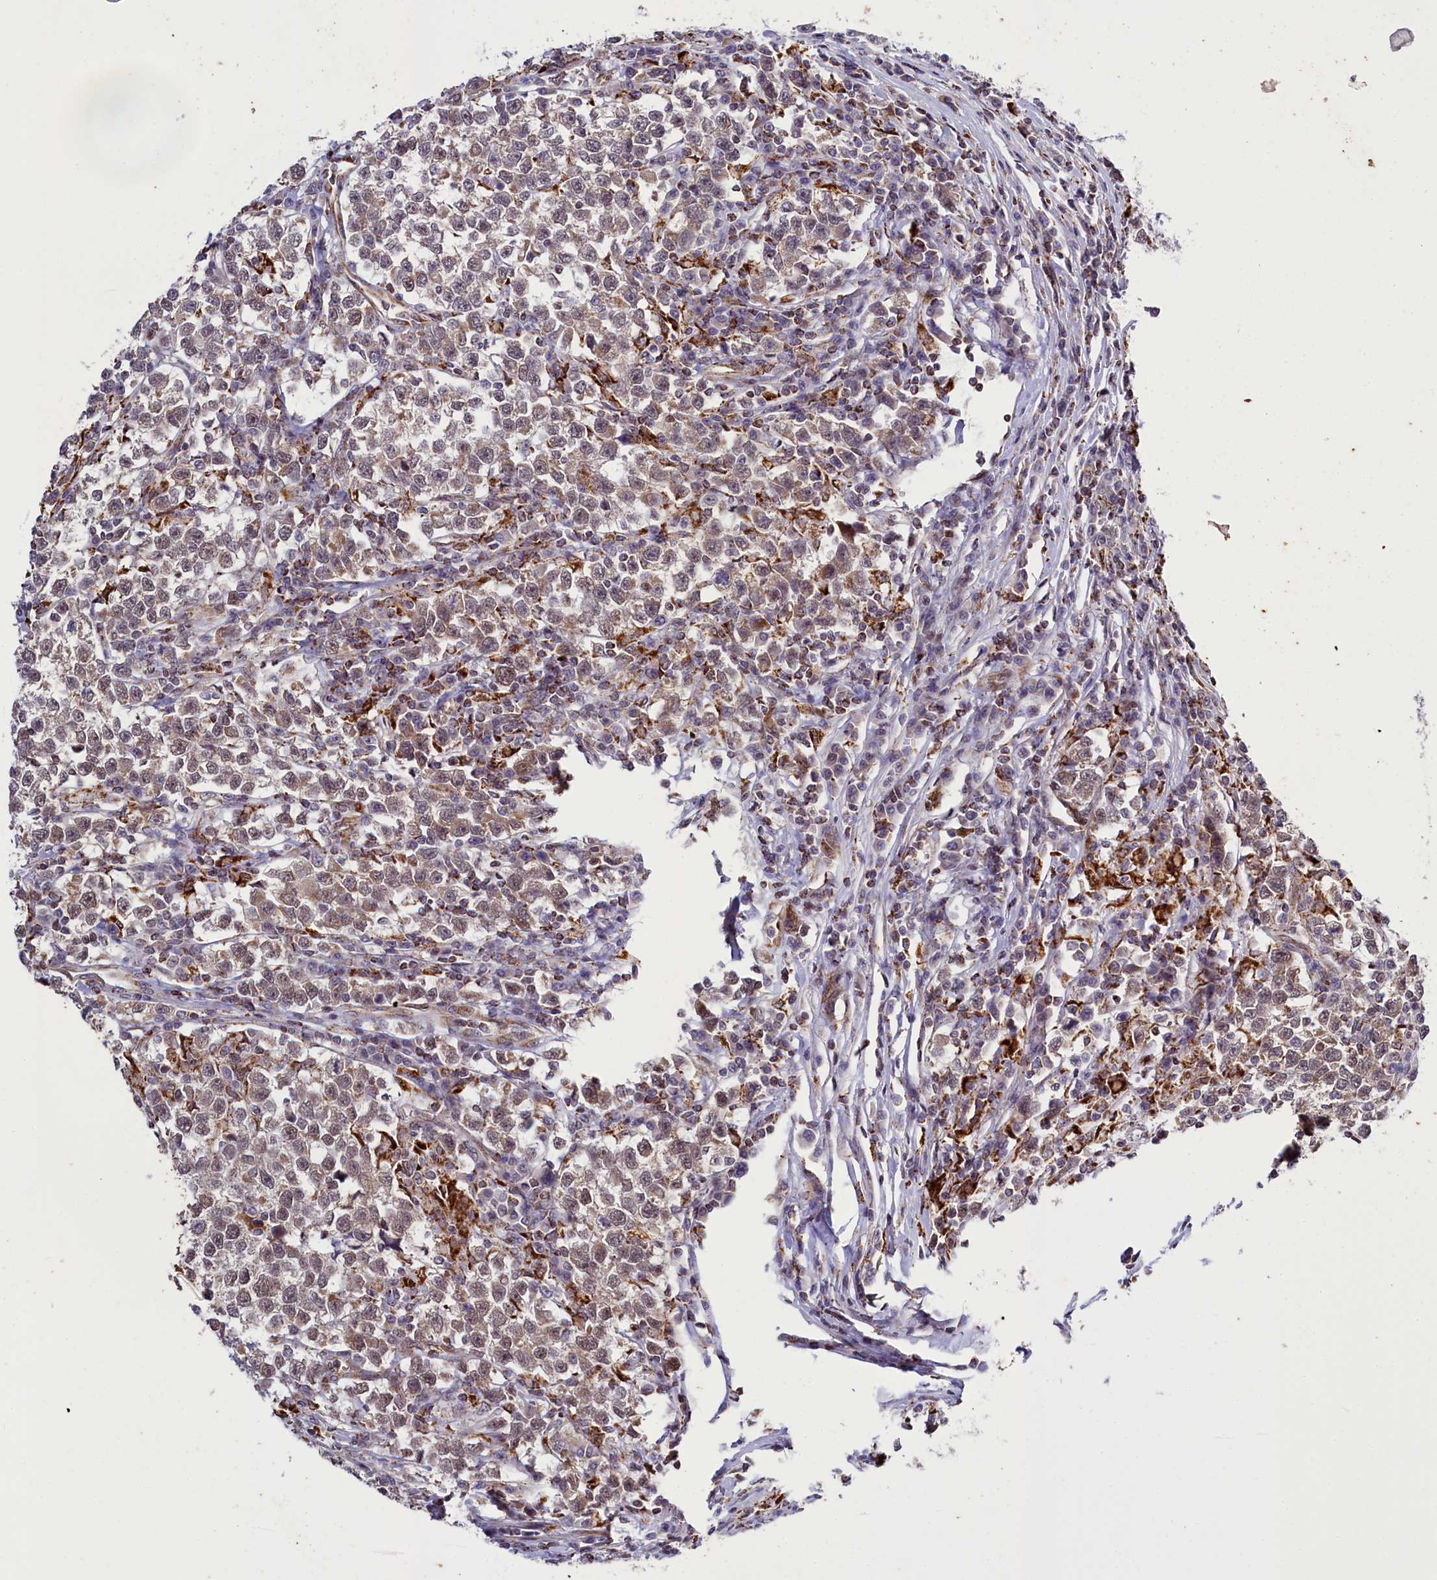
{"staining": {"intensity": "weak", "quantity": ">75%", "location": "cytoplasmic/membranous"}, "tissue": "testis cancer", "cell_type": "Tumor cells", "image_type": "cancer", "snomed": [{"axis": "morphology", "description": "Normal tissue, NOS"}, {"axis": "morphology", "description": "Seminoma, NOS"}, {"axis": "topography", "description": "Testis"}], "caption": "There is low levels of weak cytoplasmic/membranous positivity in tumor cells of seminoma (testis), as demonstrated by immunohistochemical staining (brown color).", "gene": "DYNC2H1", "patient": {"sex": "male", "age": 43}}